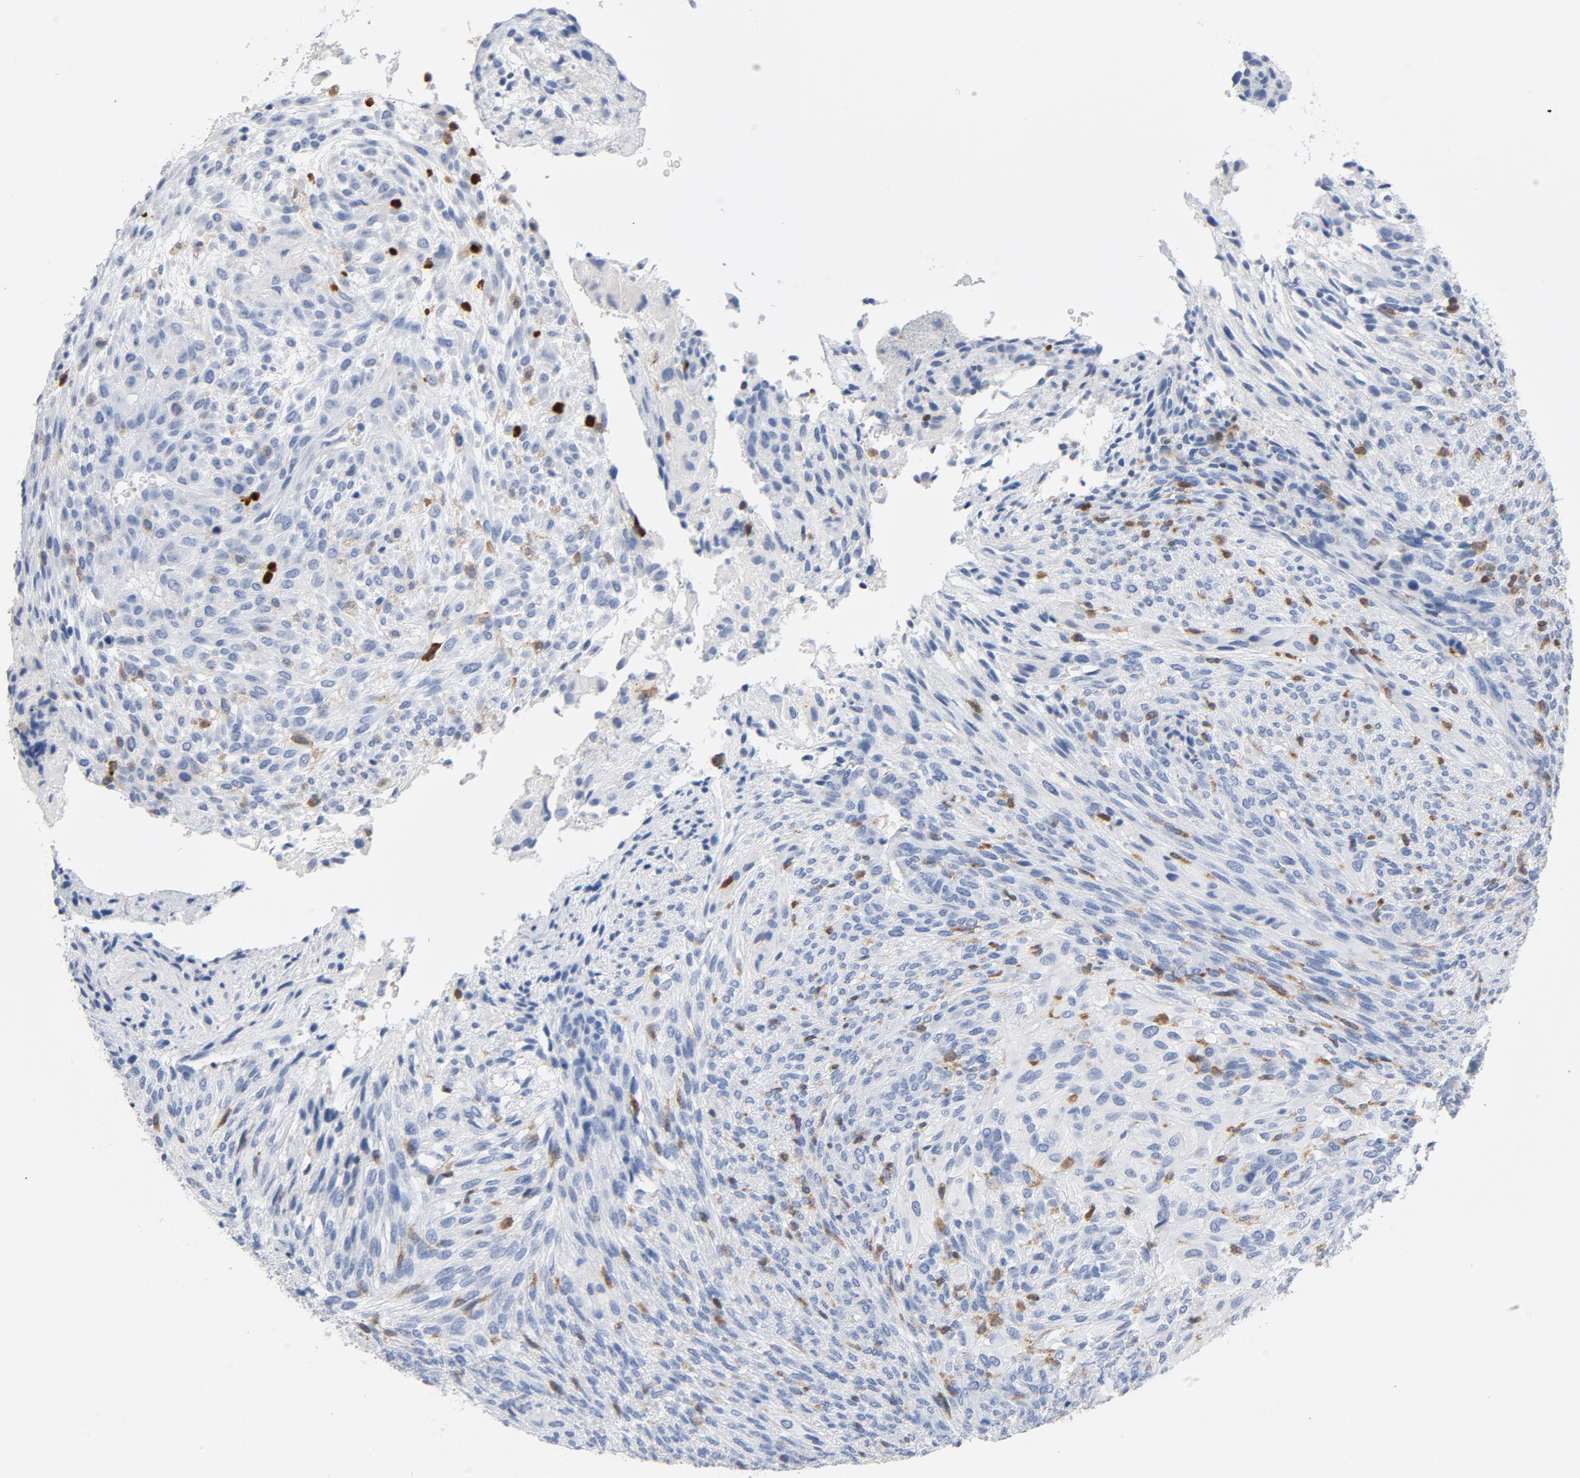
{"staining": {"intensity": "negative", "quantity": "none", "location": "none"}, "tissue": "glioma", "cell_type": "Tumor cells", "image_type": "cancer", "snomed": [{"axis": "morphology", "description": "Glioma, malignant, High grade"}, {"axis": "topography", "description": "Cerebral cortex"}], "caption": "The micrograph exhibits no staining of tumor cells in glioma. (DAB immunohistochemistry (IHC) with hematoxylin counter stain).", "gene": "NCF1", "patient": {"sex": "female", "age": 55}}